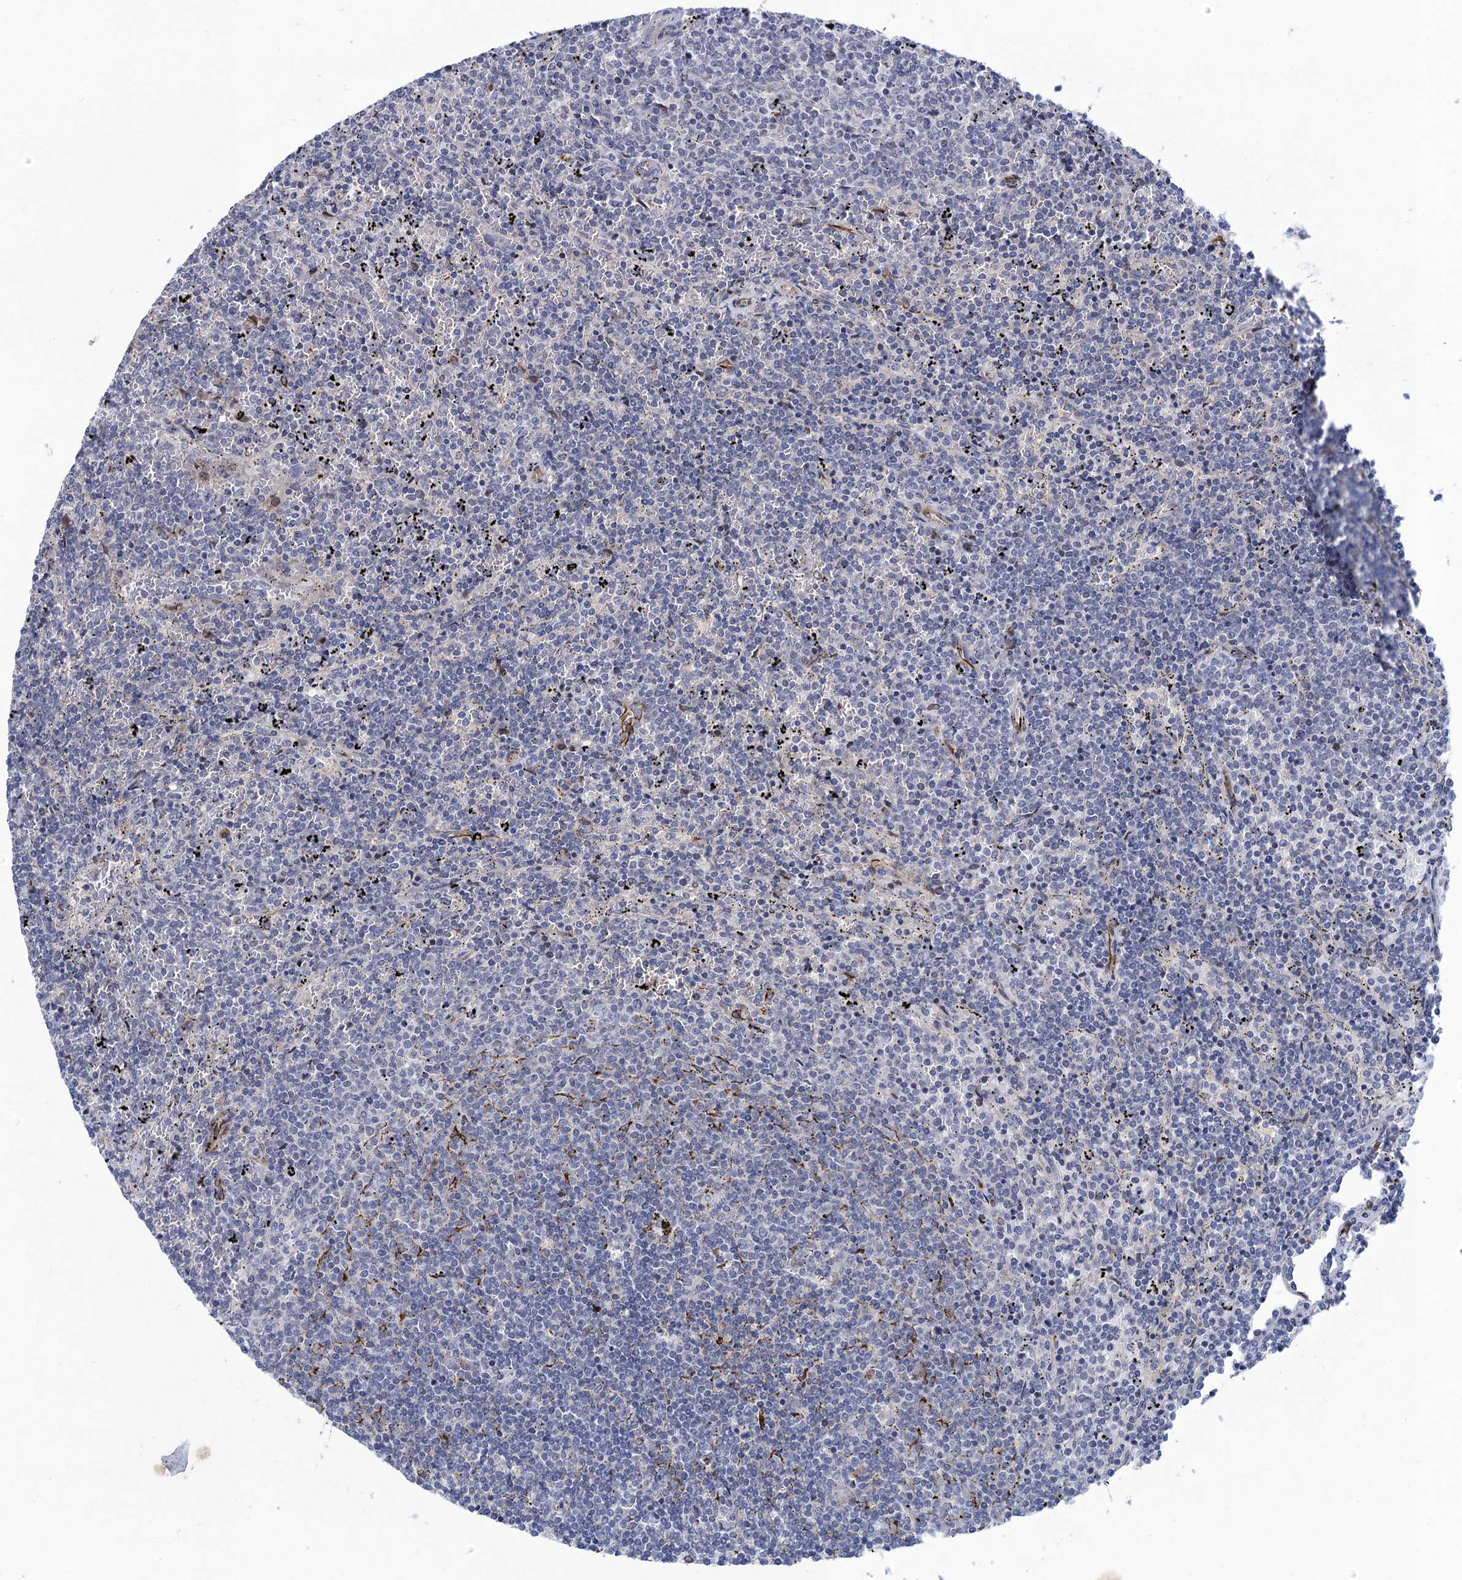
{"staining": {"intensity": "negative", "quantity": "none", "location": "none"}, "tissue": "lymphoma", "cell_type": "Tumor cells", "image_type": "cancer", "snomed": [{"axis": "morphology", "description": "Malignant lymphoma, non-Hodgkin's type, Low grade"}, {"axis": "topography", "description": "Spleen"}], "caption": "DAB immunohistochemical staining of low-grade malignant lymphoma, non-Hodgkin's type displays no significant staining in tumor cells.", "gene": "QPCTL", "patient": {"sex": "female", "age": 50}}